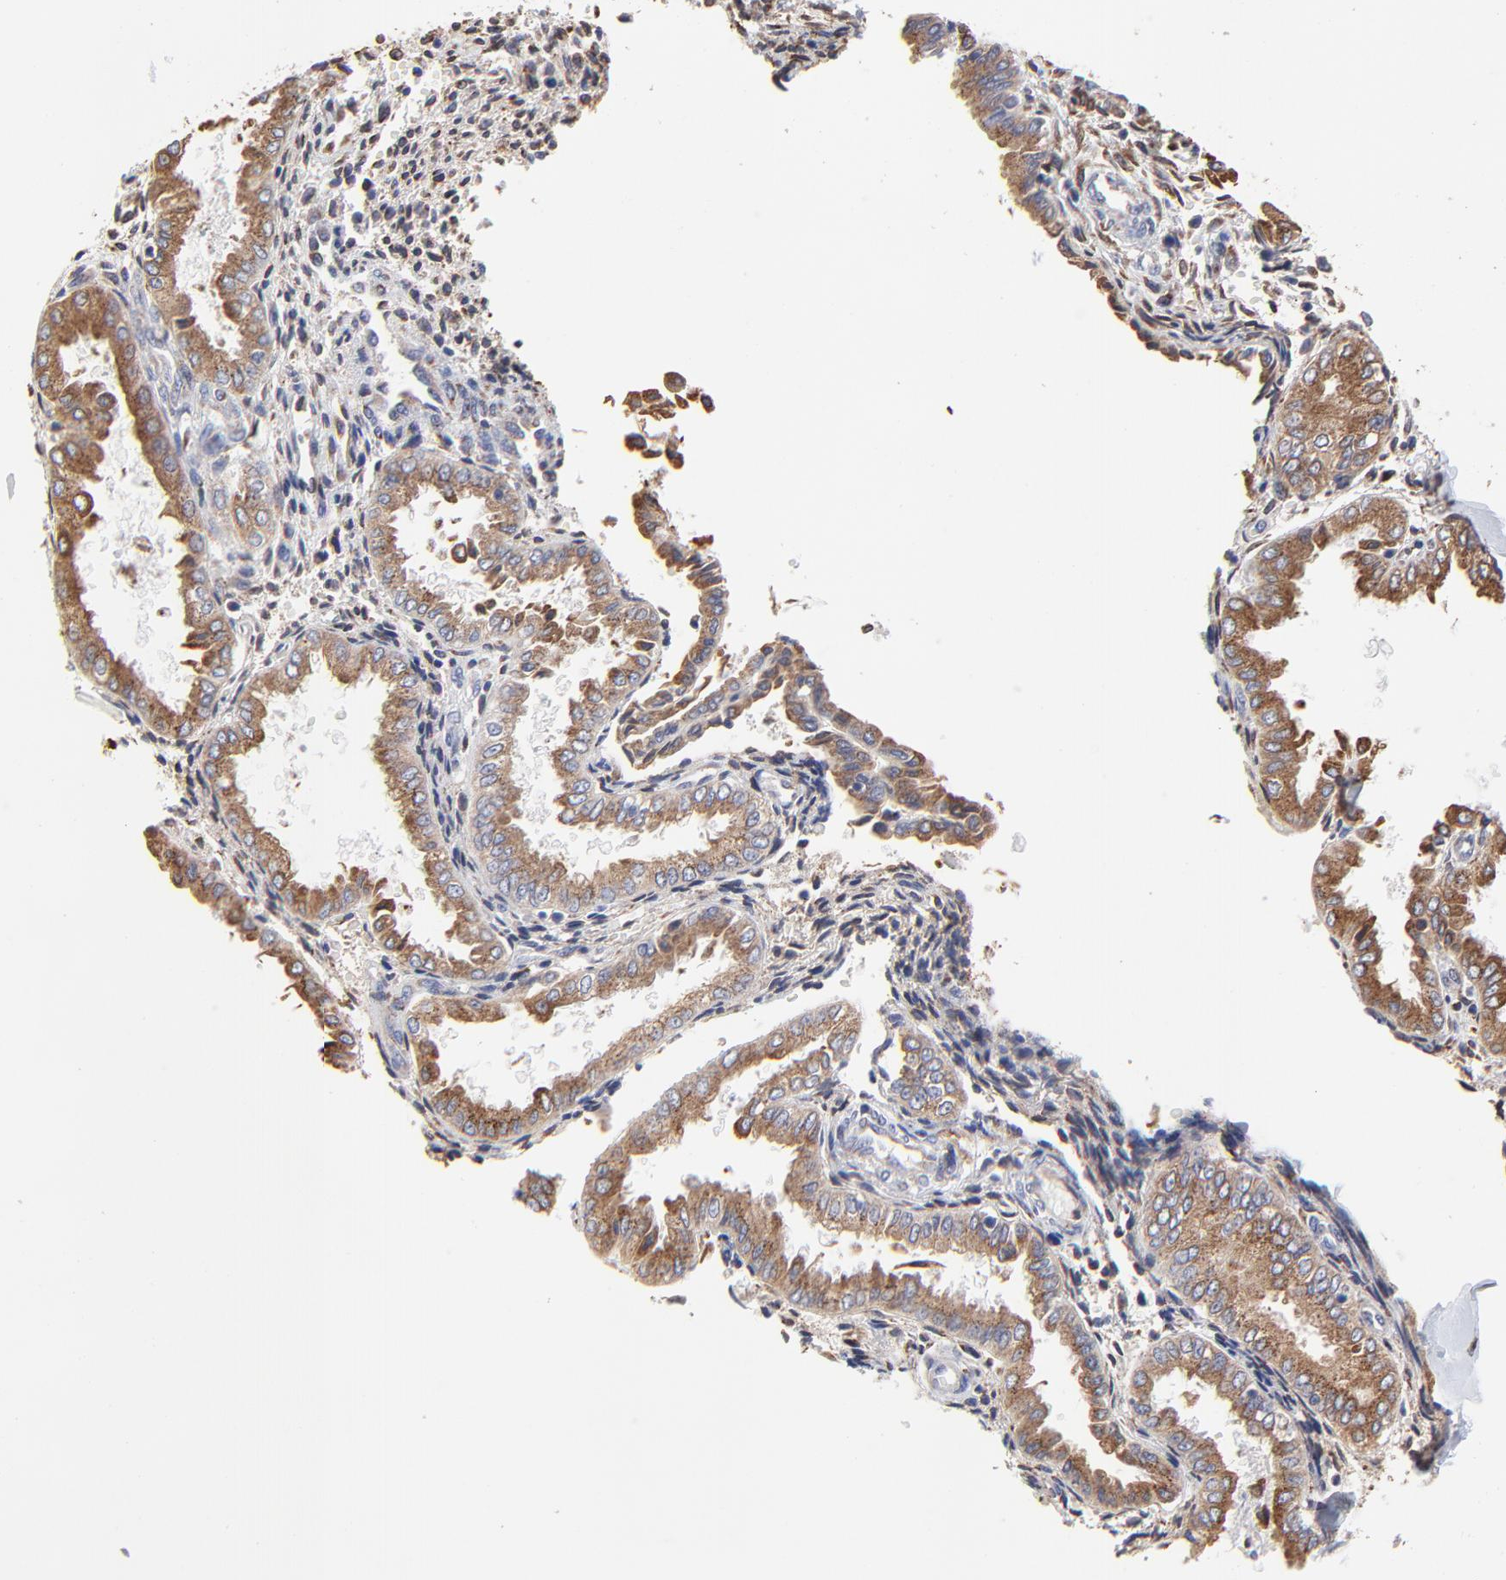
{"staining": {"intensity": "weak", "quantity": "25%-75%", "location": "cytoplasmic/membranous"}, "tissue": "endometrium", "cell_type": "Cells in endometrial stroma", "image_type": "normal", "snomed": [{"axis": "morphology", "description": "Normal tissue, NOS"}, {"axis": "topography", "description": "Endometrium"}], "caption": "The image demonstrates staining of normal endometrium, revealing weak cytoplasmic/membranous protein staining (brown color) within cells in endometrial stroma.", "gene": "LMAN1", "patient": {"sex": "female", "age": 33}}